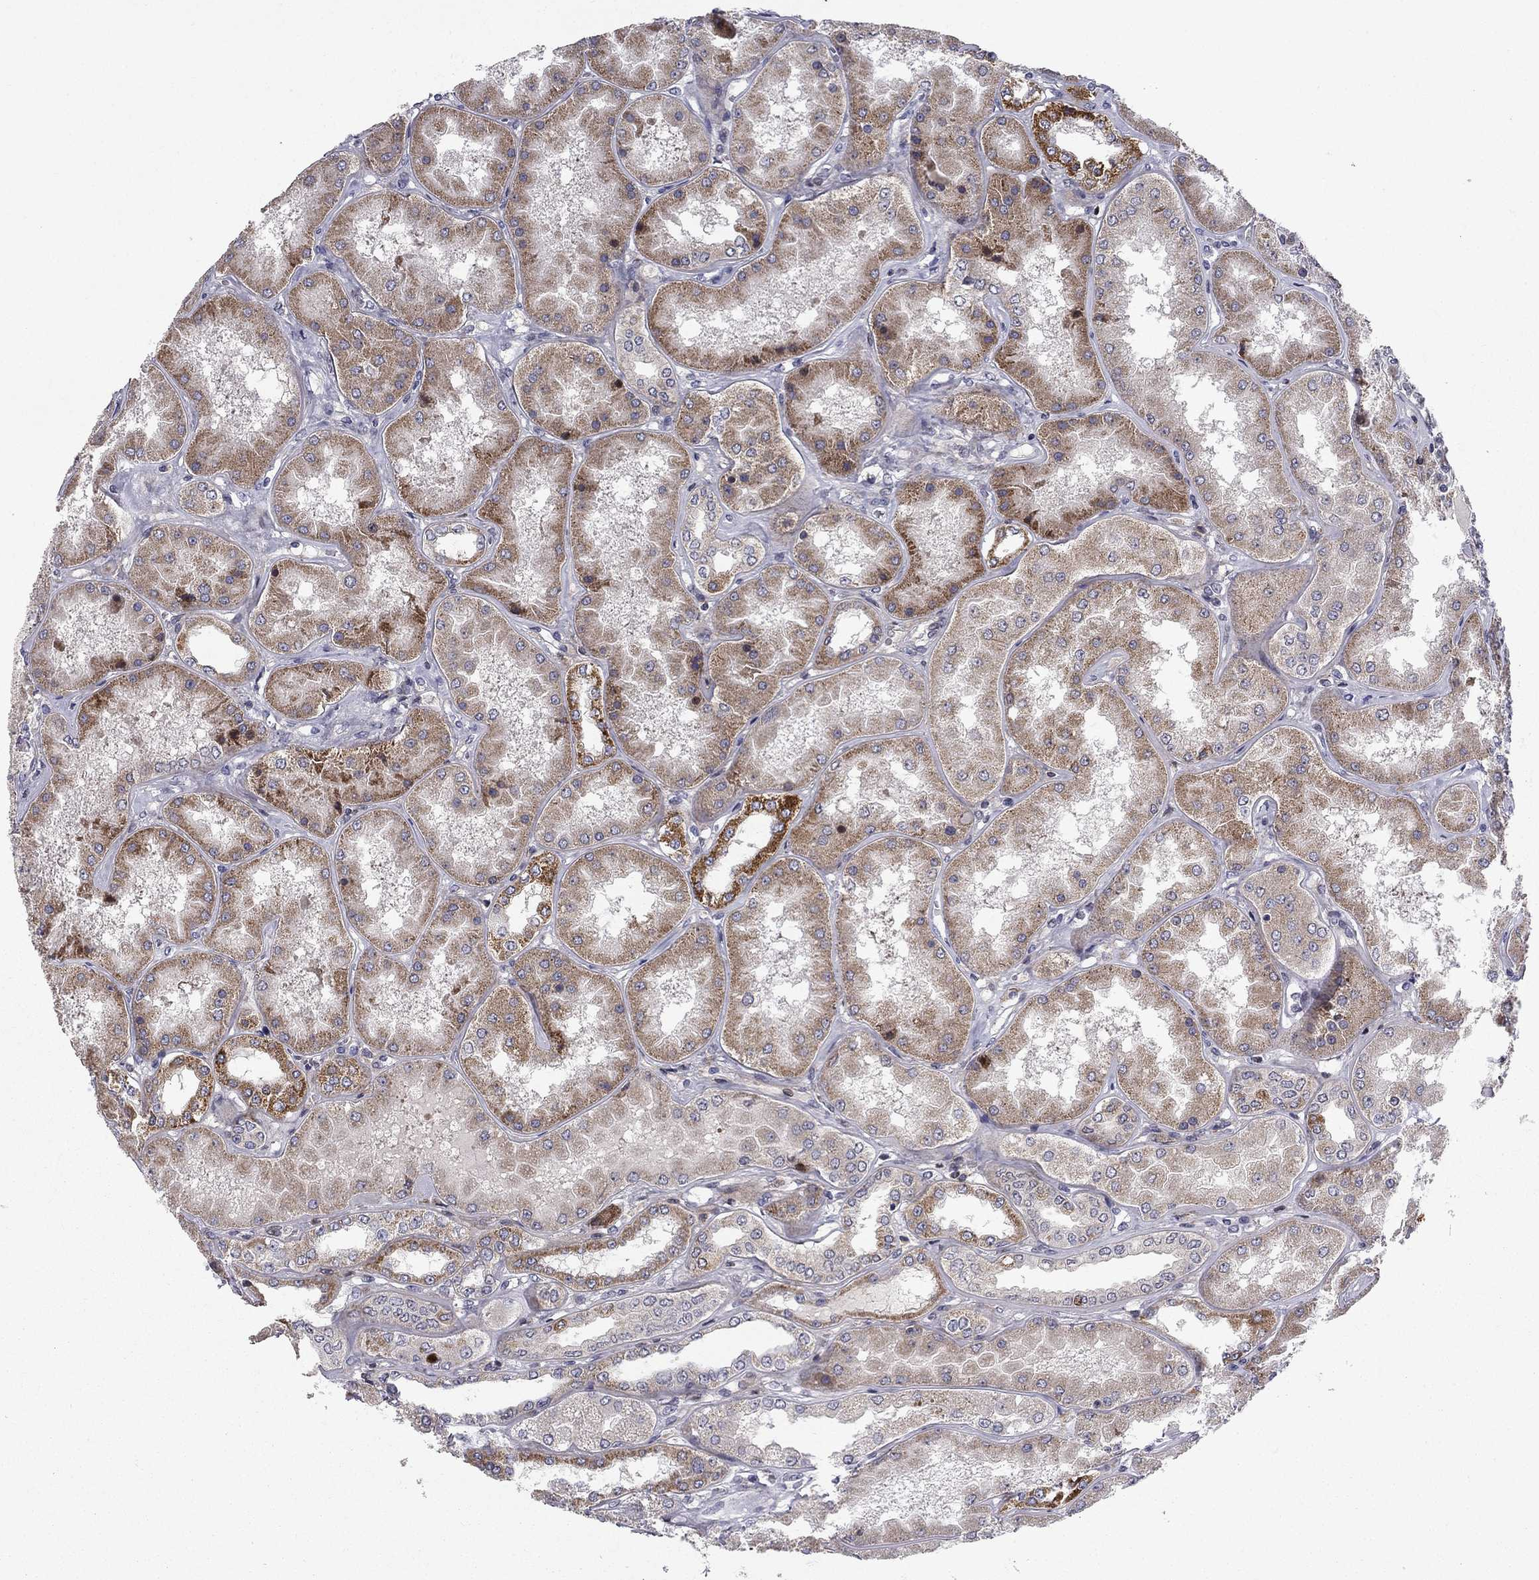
{"staining": {"intensity": "moderate", "quantity": "<25%", "location": "cytoplasmic/membranous"}, "tissue": "kidney", "cell_type": "Cells in glomeruli", "image_type": "normal", "snomed": [{"axis": "morphology", "description": "Normal tissue, NOS"}, {"axis": "topography", "description": "Kidney"}], "caption": "The image exhibits staining of benign kidney, revealing moderate cytoplasmic/membranous protein staining (brown color) within cells in glomeruli. The staining is performed using DAB (3,3'-diaminobenzidine) brown chromogen to label protein expression. The nuclei are counter-stained blue using hematoxylin.", "gene": "MIOS", "patient": {"sex": "female", "age": 56}}